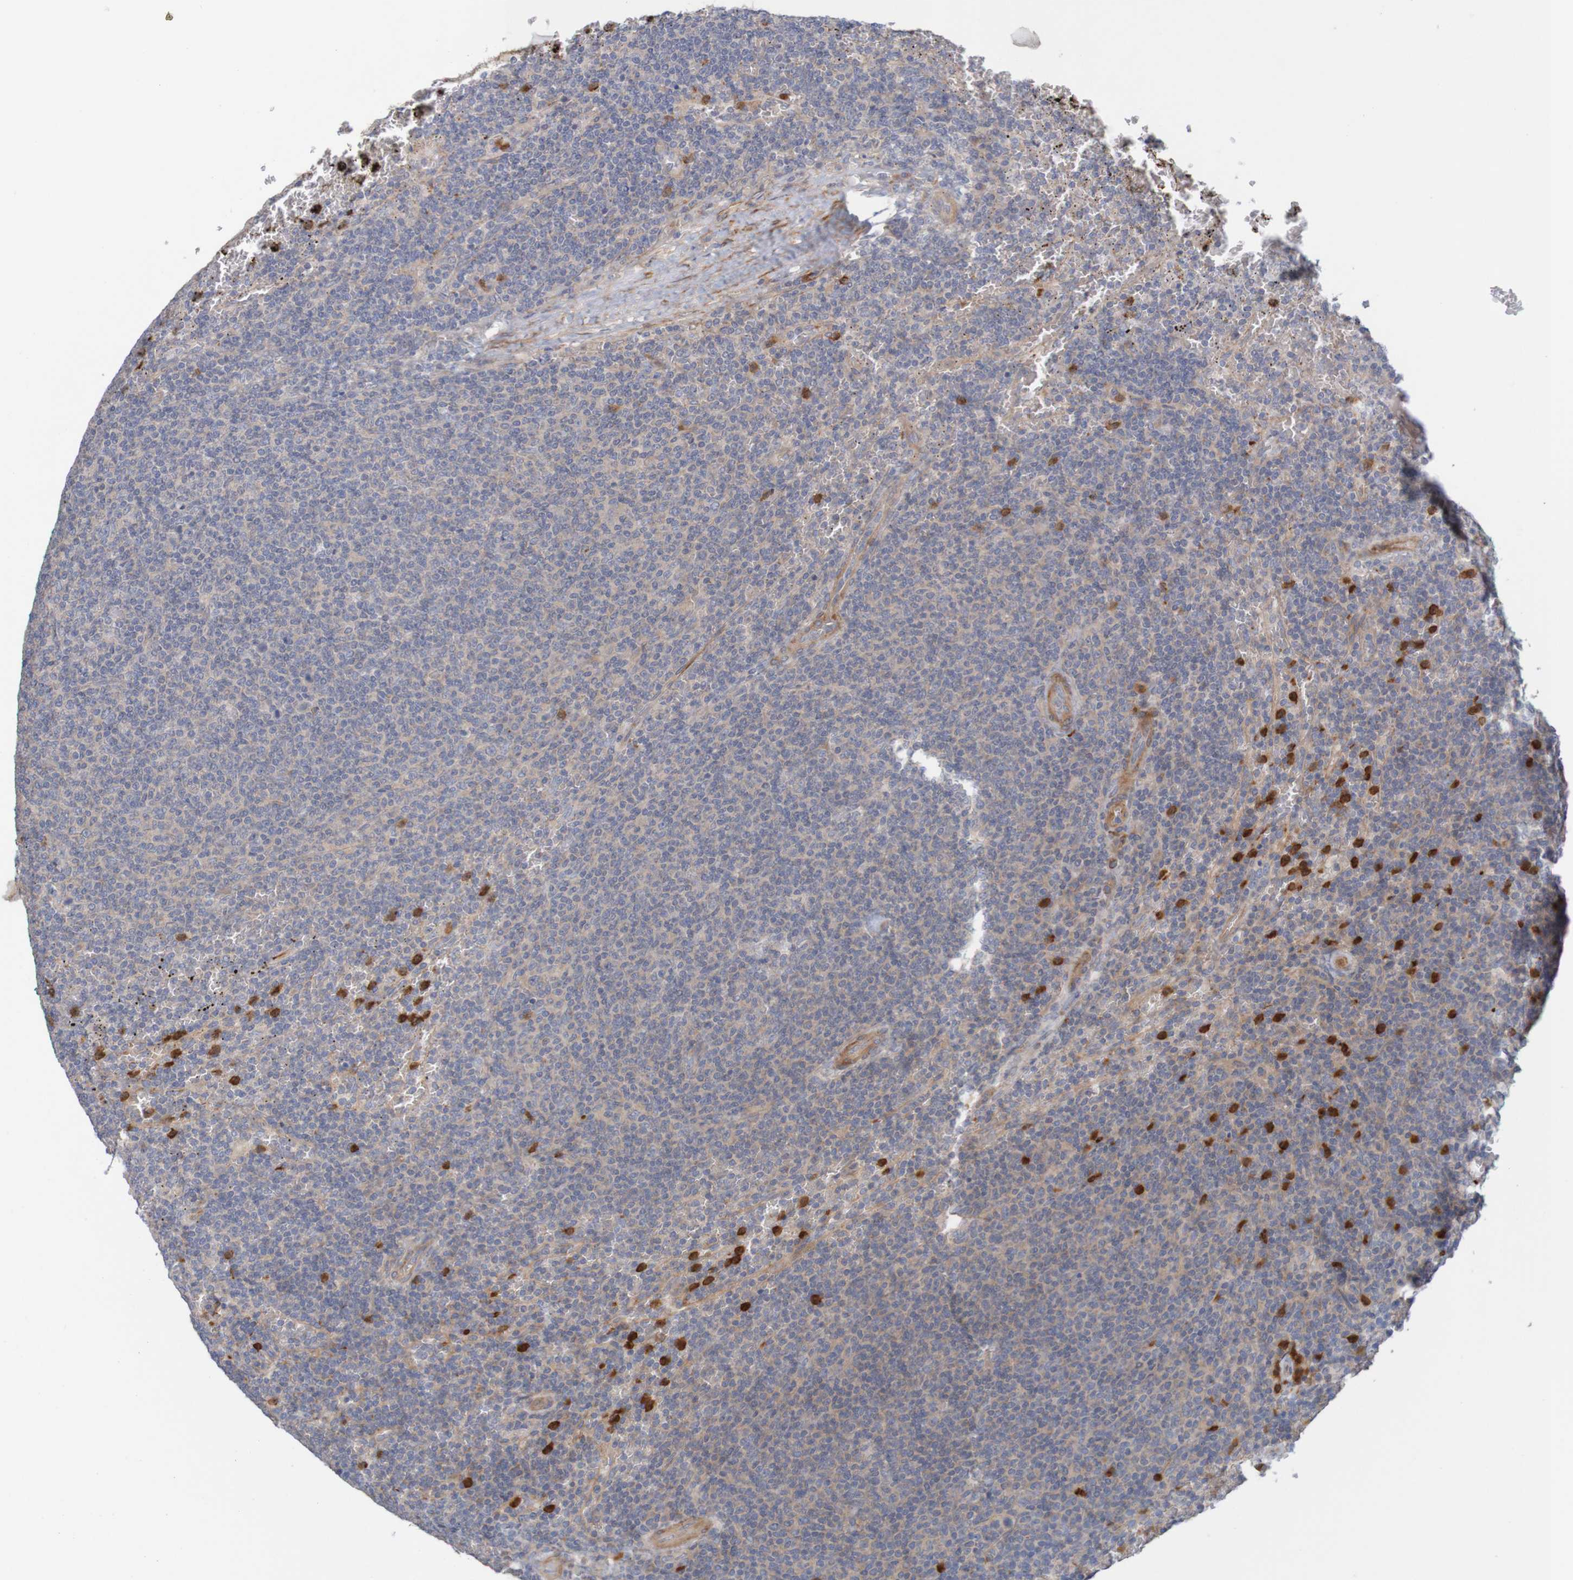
{"staining": {"intensity": "weak", "quantity": "<25%", "location": "cytoplasmic/membranous"}, "tissue": "lymphoma", "cell_type": "Tumor cells", "image_type": "cancer", "snomed": [{"axis": "morphology", "description": "Malignant lymphoma, non-Hodgkin's type, Low grade"}, {"axis": "topography", "description": "Spleen"}], "caption": "Histopathology image shows no protein positivity in tumor cells of low-grade malignant lymphoma, non-Hodgkin's type tissue.", "gene": "KRT23", "patient": {"sex": "female", "age": 50}}